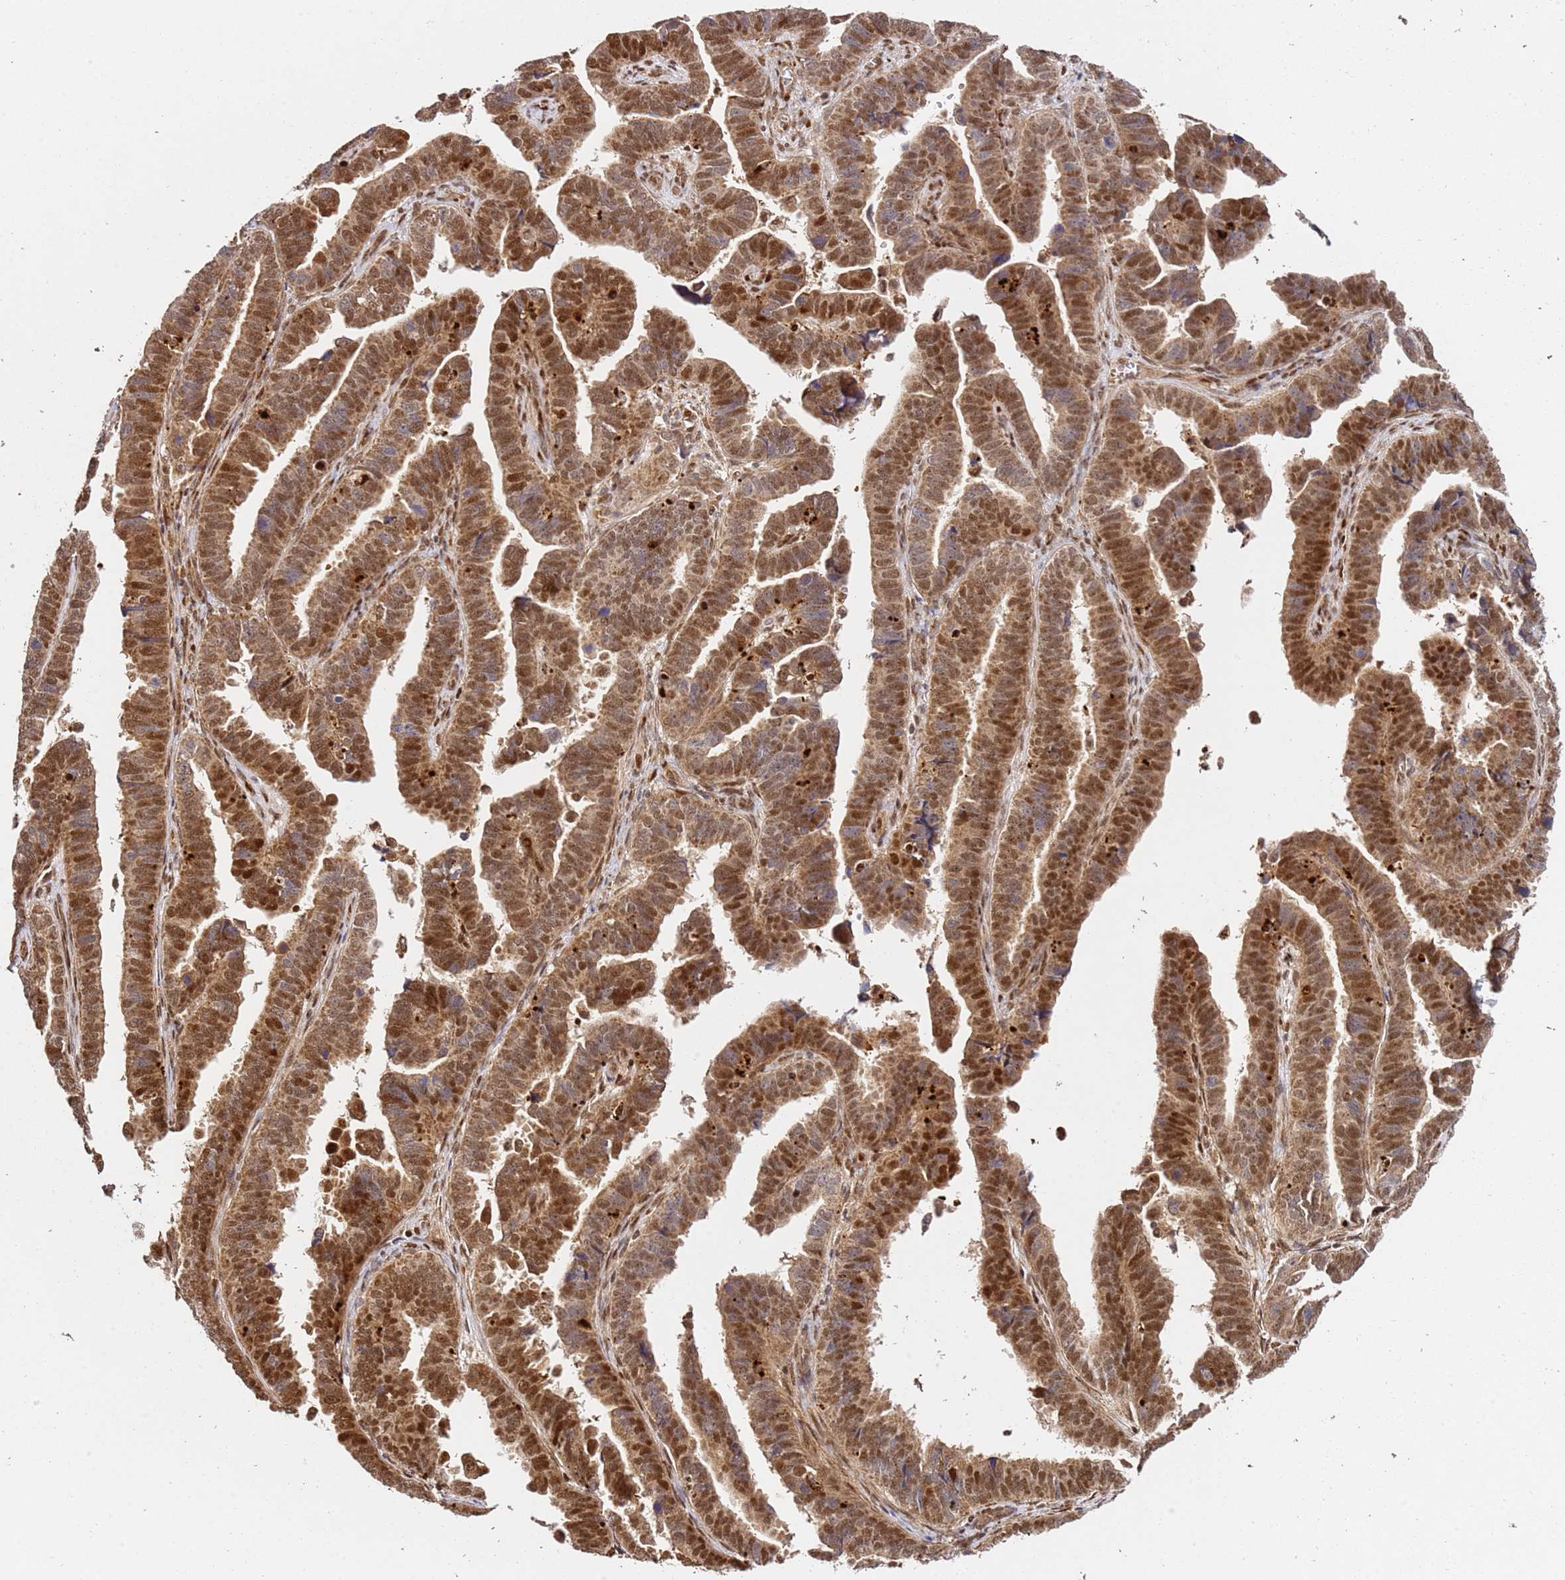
{"staining": {"intensity": "strong", "quantity": ">75%", "location": "cytoplasmic/membranous,nuclear"}, "tissue": "endometrial cancer", "cell_type": "Tumor cells", "image_type": "cancer", "snomed": [{"axis": "morphology", "description": "Adenocarcinoma, NOS"}, {"axis": "topography", "description": "Endometrium"}], "caption": "The micrograph exhibits staining of adenocarcinoma (endometrial), revealing strong cytoplasmic/membranous and nuclear protein staining (brown color) within tumor cells.", "gene": "SMOX", "patient": {"sex": "female", "age": 75}}